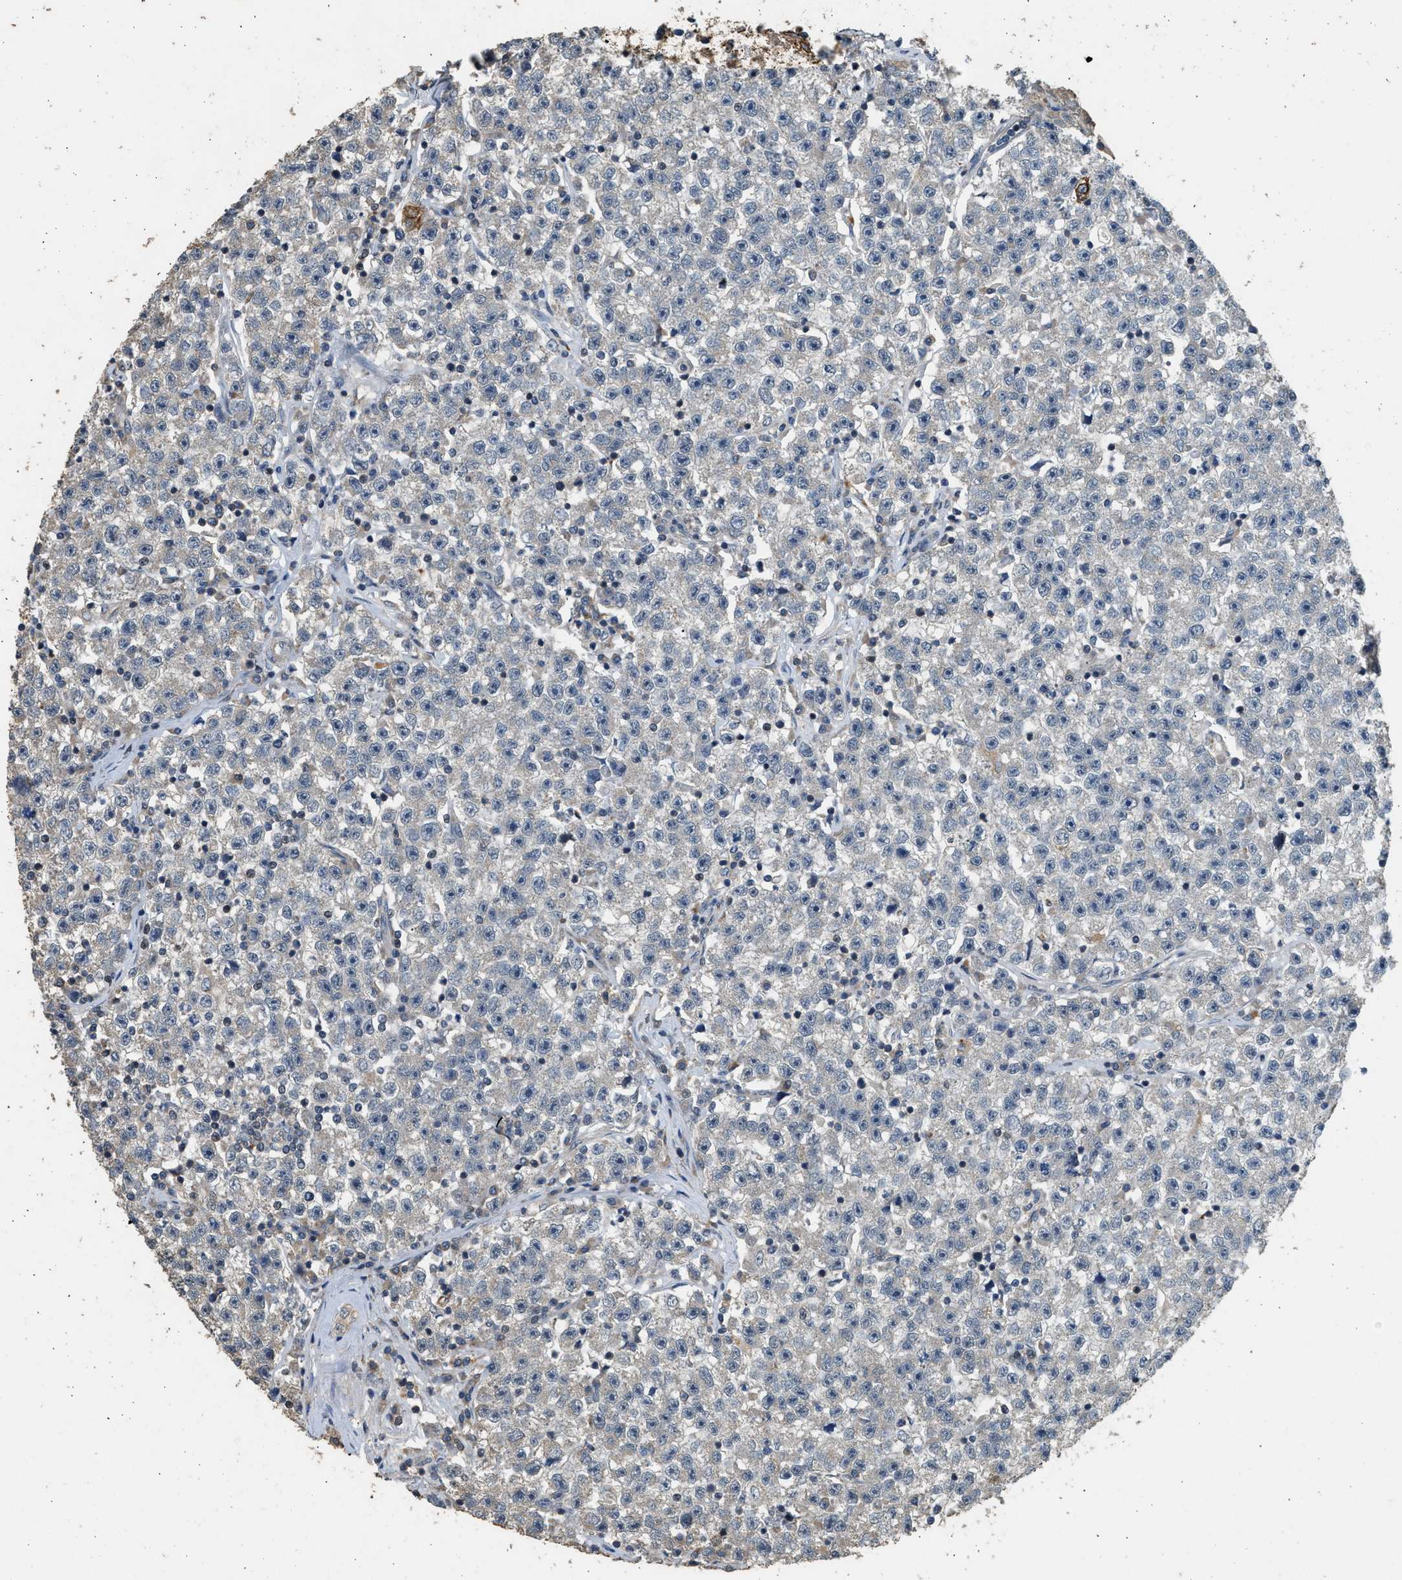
{"staining": {"intensity": "negative", "quantity": "none", "location": "none"}, "tissue": "testis cancer", "cell_type": "Tumor cells", "image_type": "cancer", "snomed": [{"axis": "morphology", "description": "Seminoma, NOS"}, {"axis": "topography", "description": "Testis"}], "caption": "This is an immunohistochemistry image of seminoma (testis). There is no positivity in tumor cells.", "gene": "PCLO", "patient": {"sex": "male", "age": 22}}